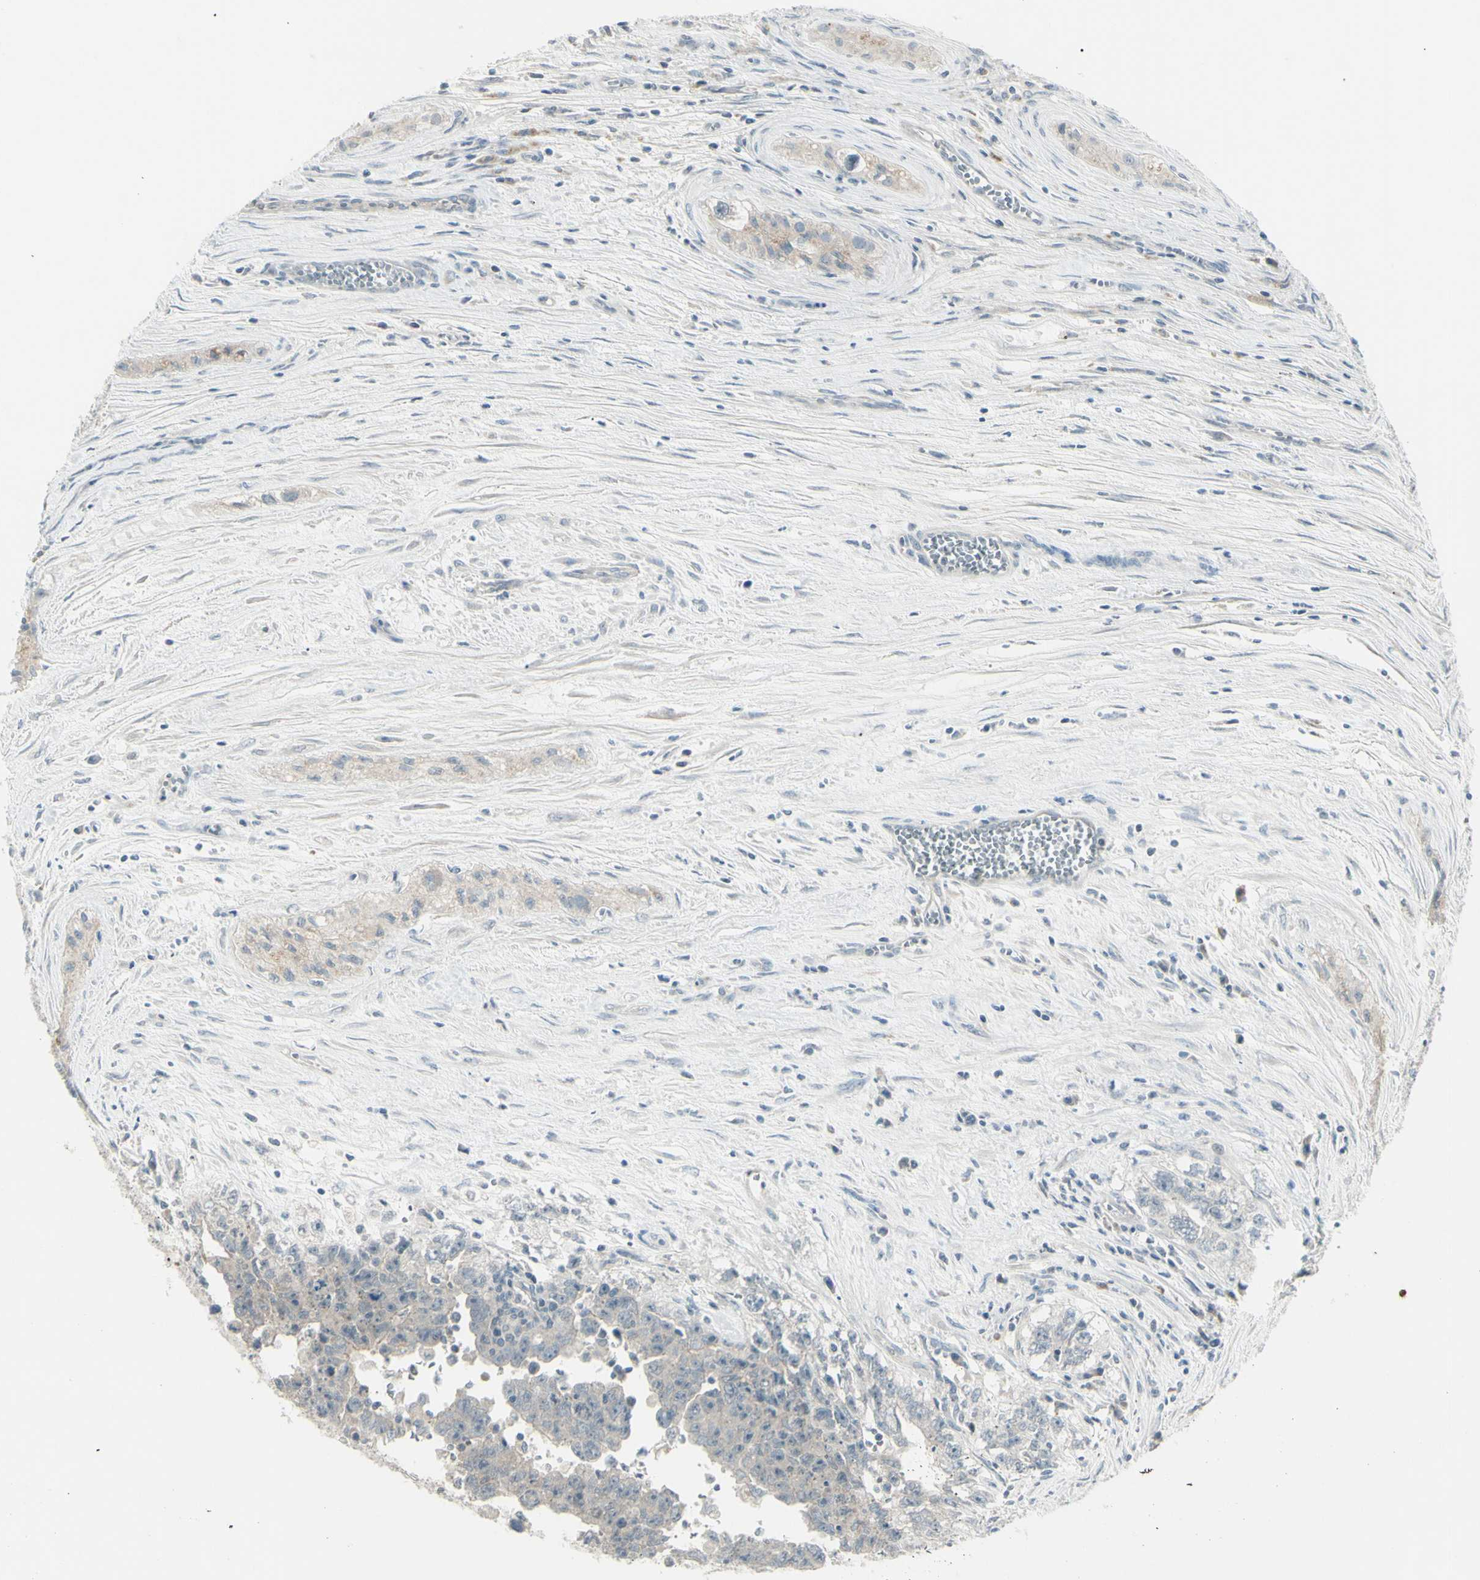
{"staining": {"intensity": "negative", "quantity": "none", "location": "none"}, "tissue": "testis cancer", "cell_type": "Tumor cells", "image_type": "cancer", "snomed": [{"axis": "morphology", "description": "Carcinoma, Embryonal, NOS"}, {"axis": "topography", "description": "Testis"}], "caption": "IHC of embryonal carcinoma (testis) shows no positivity in tumor cells.", "gene": "SH3GL2", "patient": {"sex": "male", "age": 28}}